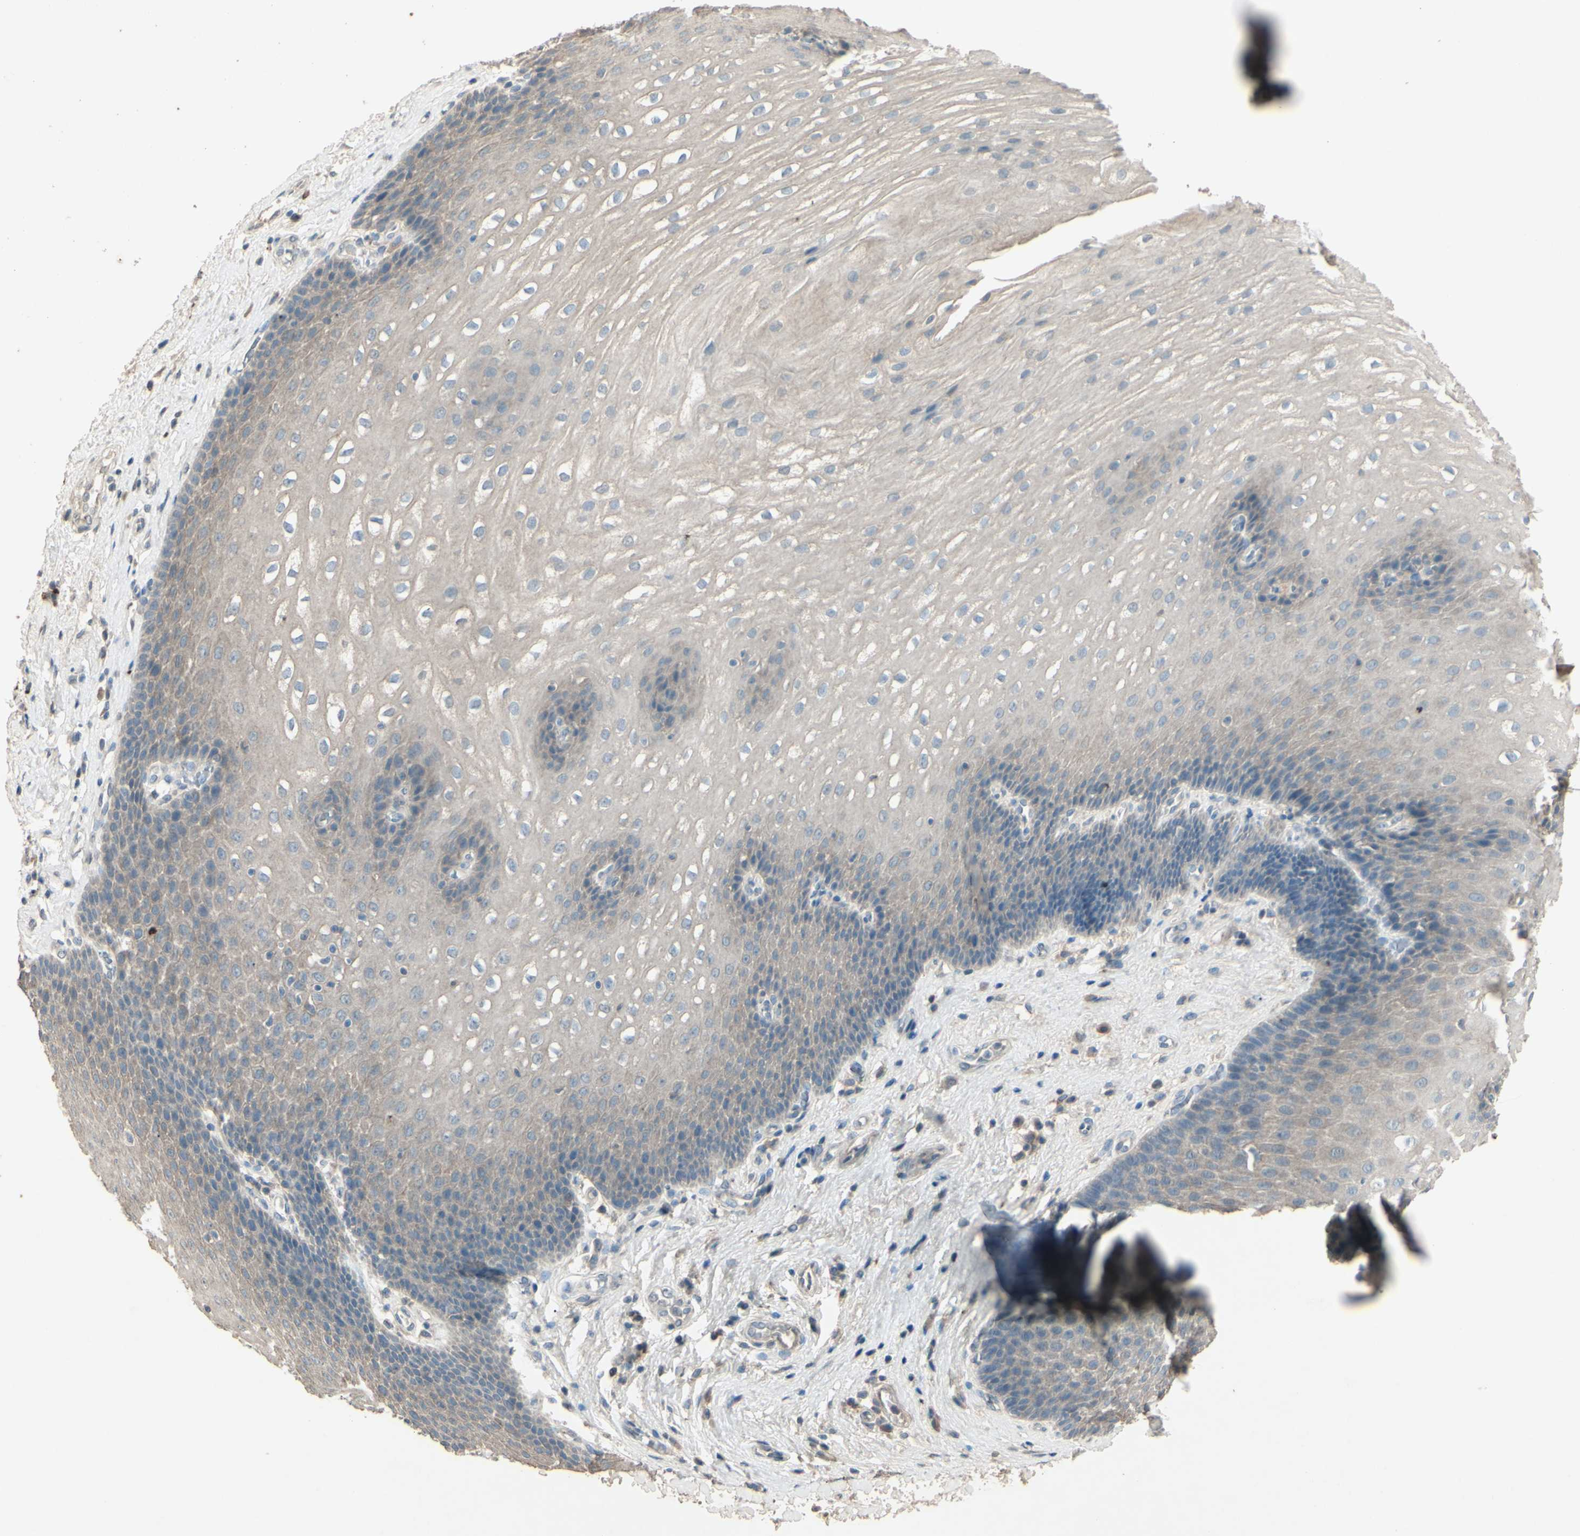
{"staining": {"intensity": "weak", "quantity": ">75%", "location": "cytoplasmic/membranous"}, "tissue": "esophagus", "cell_type": "Squamous epithelial cells", "image_type": "normal", "snomed": [{"axis": "morphology", "description": "Normal tissue, NOS"}, {"axis": "topography", "description": "Esophagus"}], "caption": "The immunohistochemical stain shows weak cytoplasmic/membranous staining in squamous epithelial cells of benign esophagus. Using DAB (brown) and hematoxylin (blue) stains, captured at high magnification using brightfield microscopy.", "gene": "TIMM21", "patient": {"sex": "male", "age": 48}}